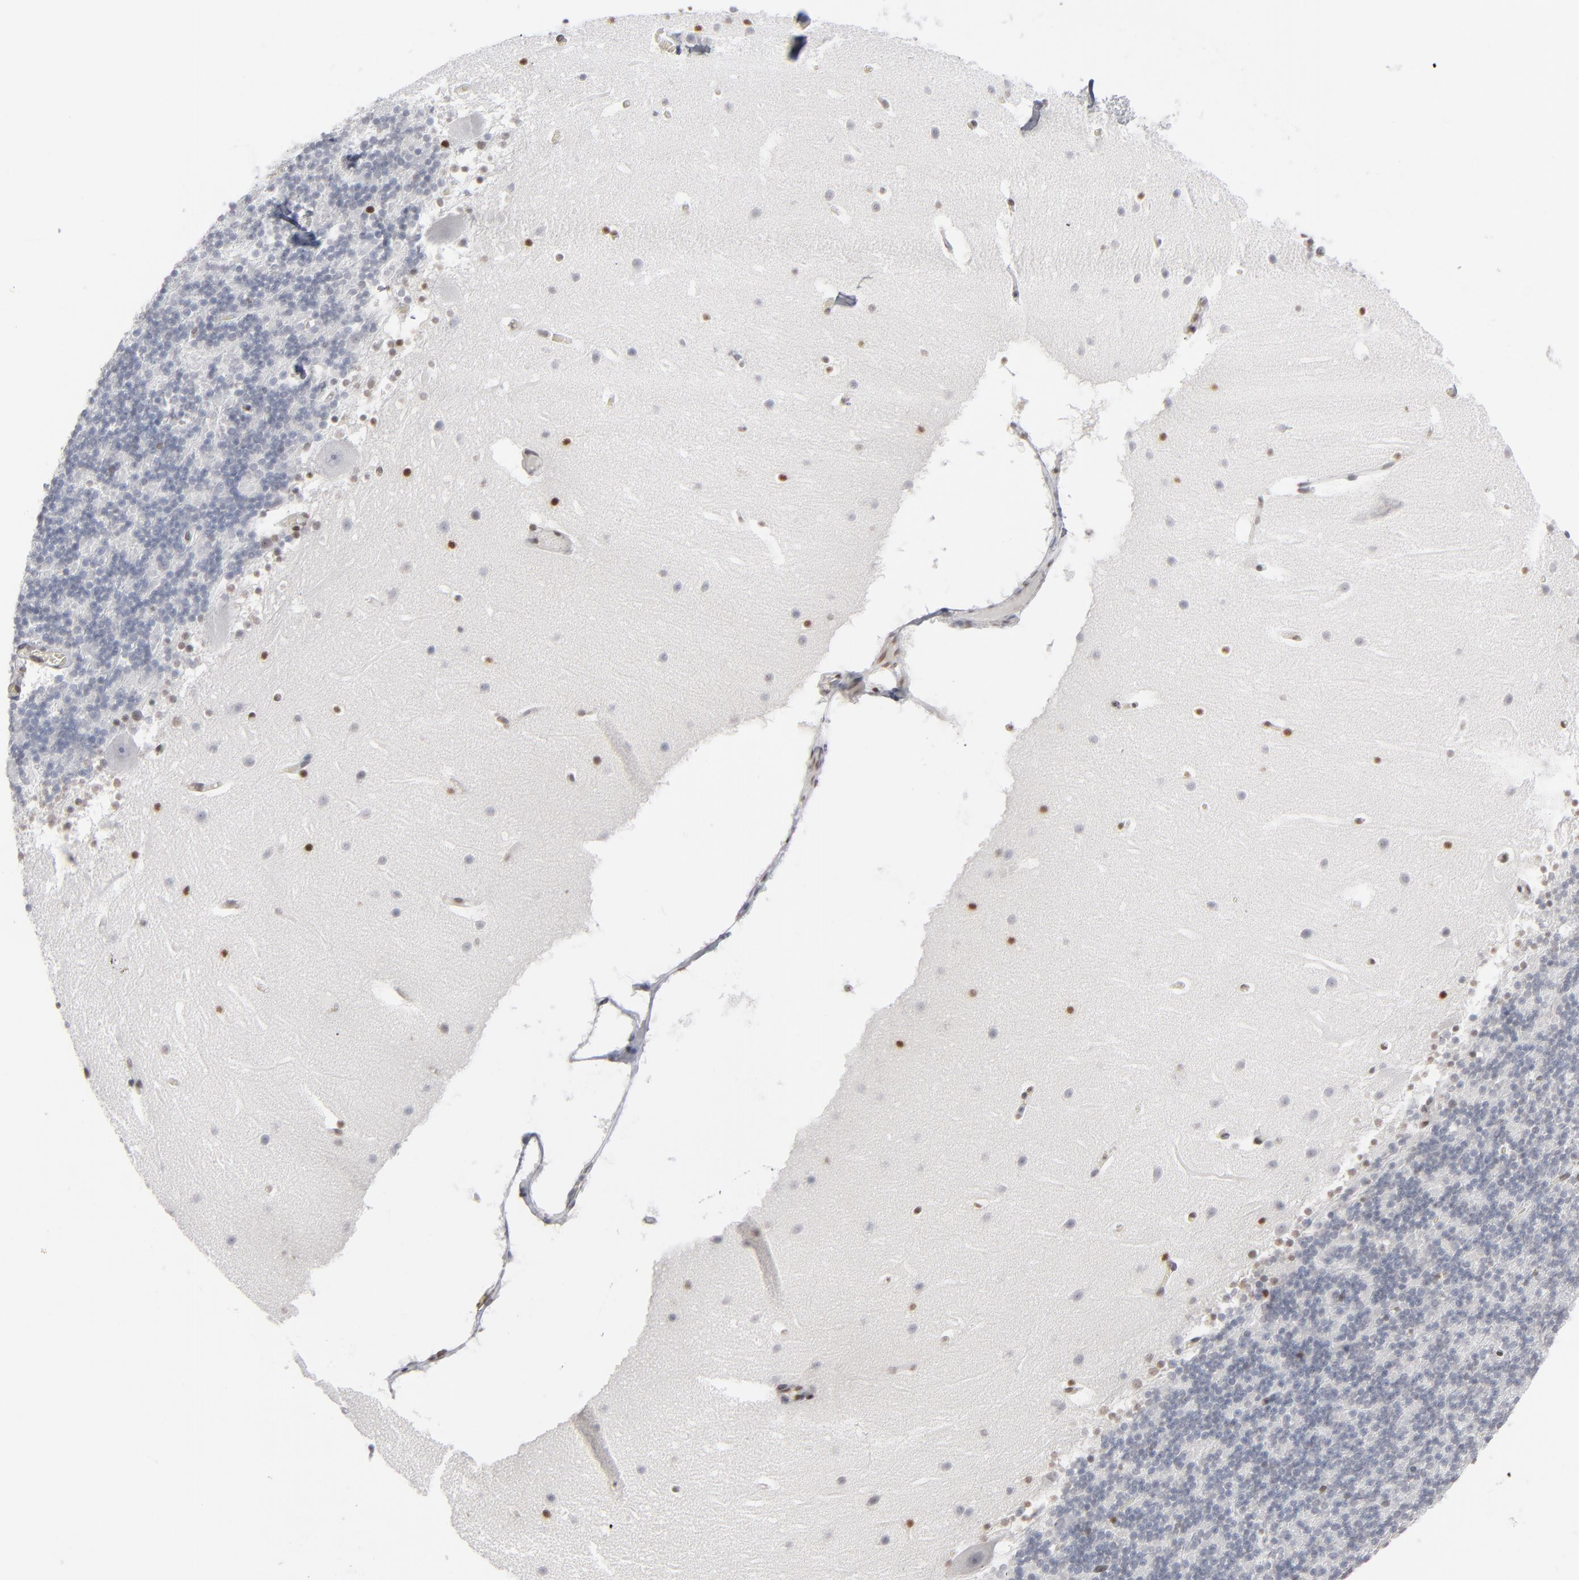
{"staining": {"intensity": "negative", "quantity": "none", "location": "none"}, "tissue": "cerebellum", "cell_type": "Cells in granular layer", "image_type": "normal", "snomed": [{"axis": "morphology", "description": "Normal tissue, NOS"}, {"axis": "topography", "description": "Cerebellum"}], "caption": "The immunohistochemistry (IHC) photomicrograph has no significant expression in cells in granular layer of cerebellum. (DAB (3,3'-diaminobenzidine) immunohistochemistry (IHC), high magnification).", "gene": "IRF9", "patient": {"sex": "male", "age": 45}}